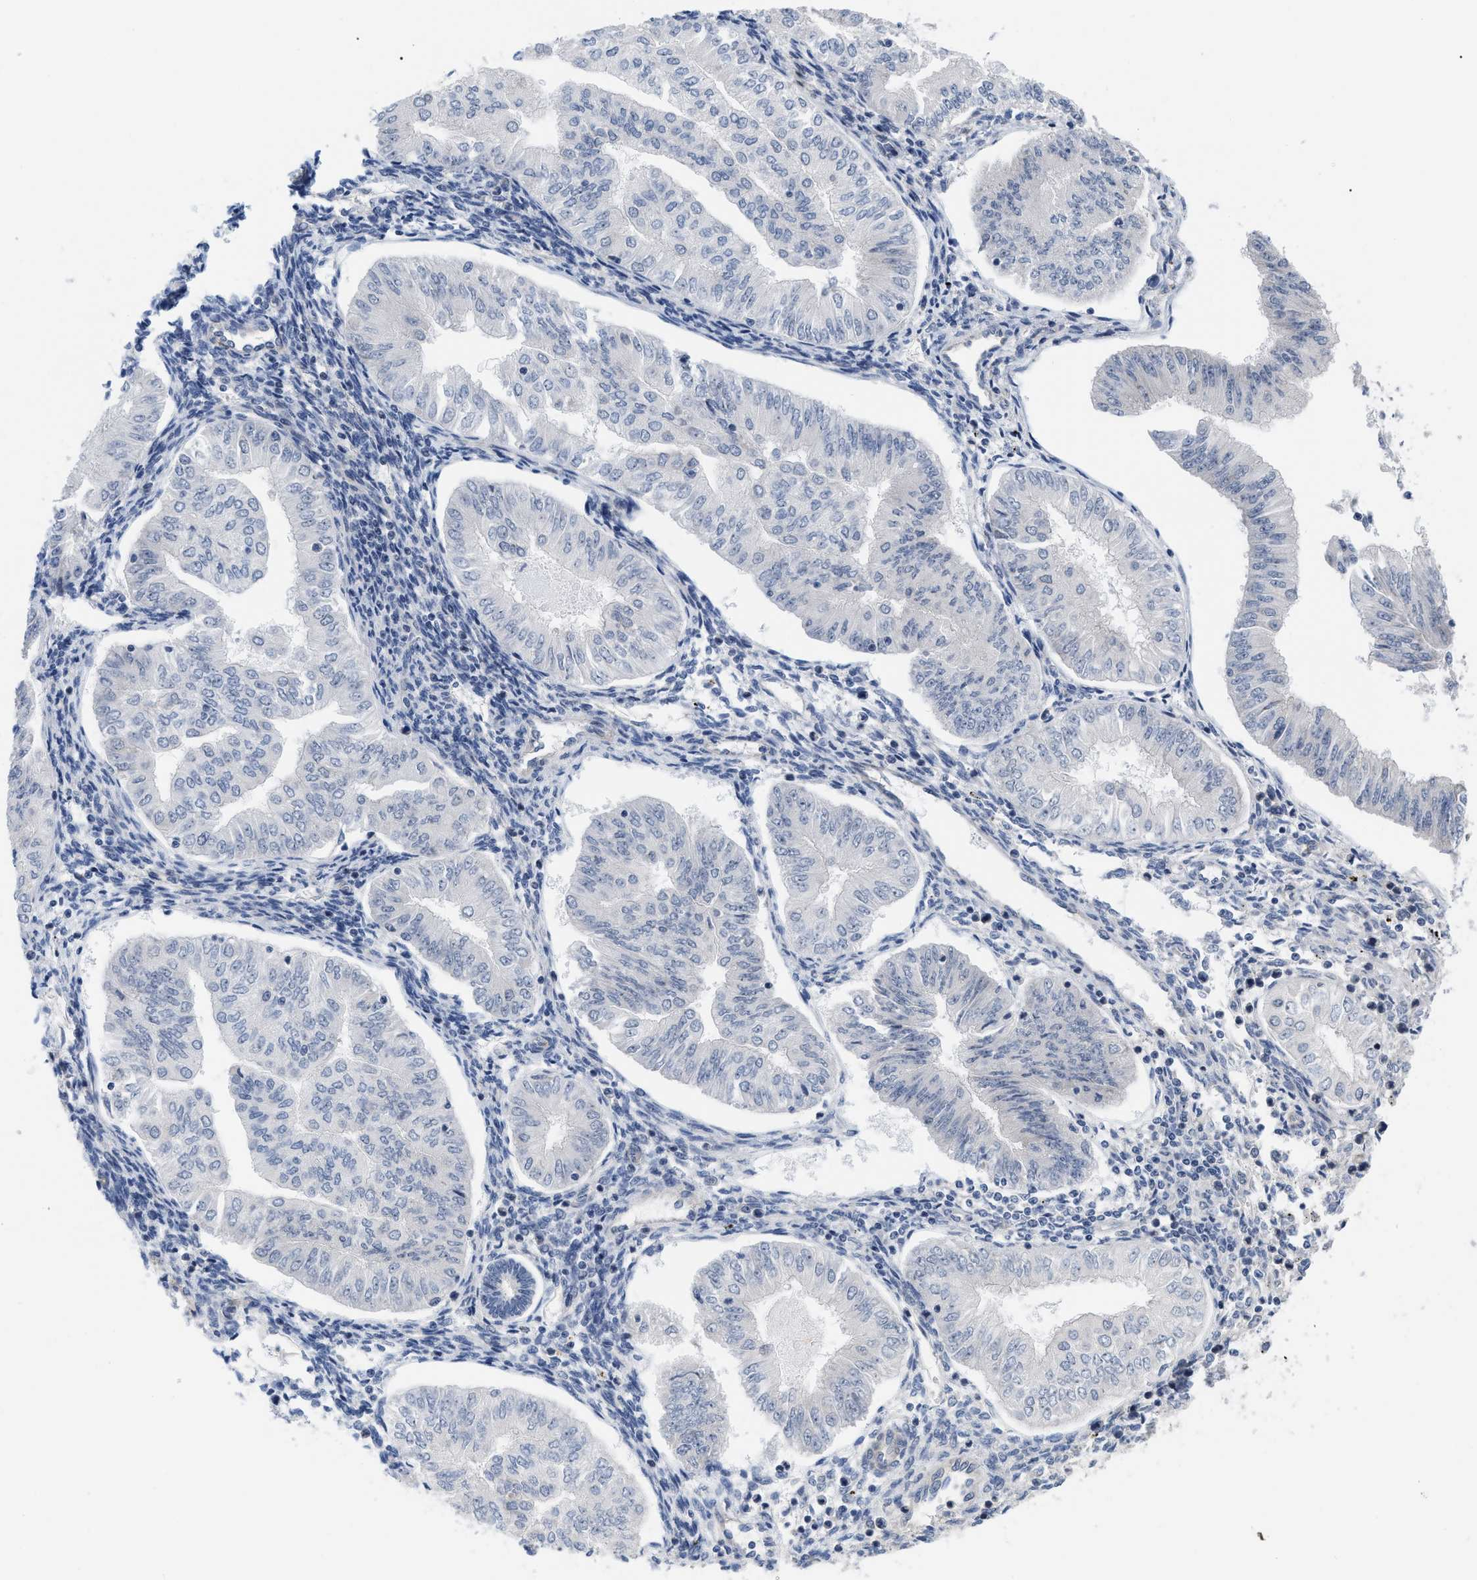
{"staining": {"intensity": "negative", "quantity": "none", "location": "none"}, "tissue": "endometrial cancer", "cell_type": "Tumor cells", "image_type": "cancer", "snomed": [{"axis": "morphology", "description": "Normal tissue, NOS"}, {"axis": "morphology", "description": "Adenocarcinoma, NOS"}, {"axis": "topography", "description": "Endometrium"}], "caption": "The histopathology image demonstrates no staining of tumor cells in adenocarcinoma (endometrial).", "gene": "GPRASP2", "patient": {"sex": "female", "age": 53}}